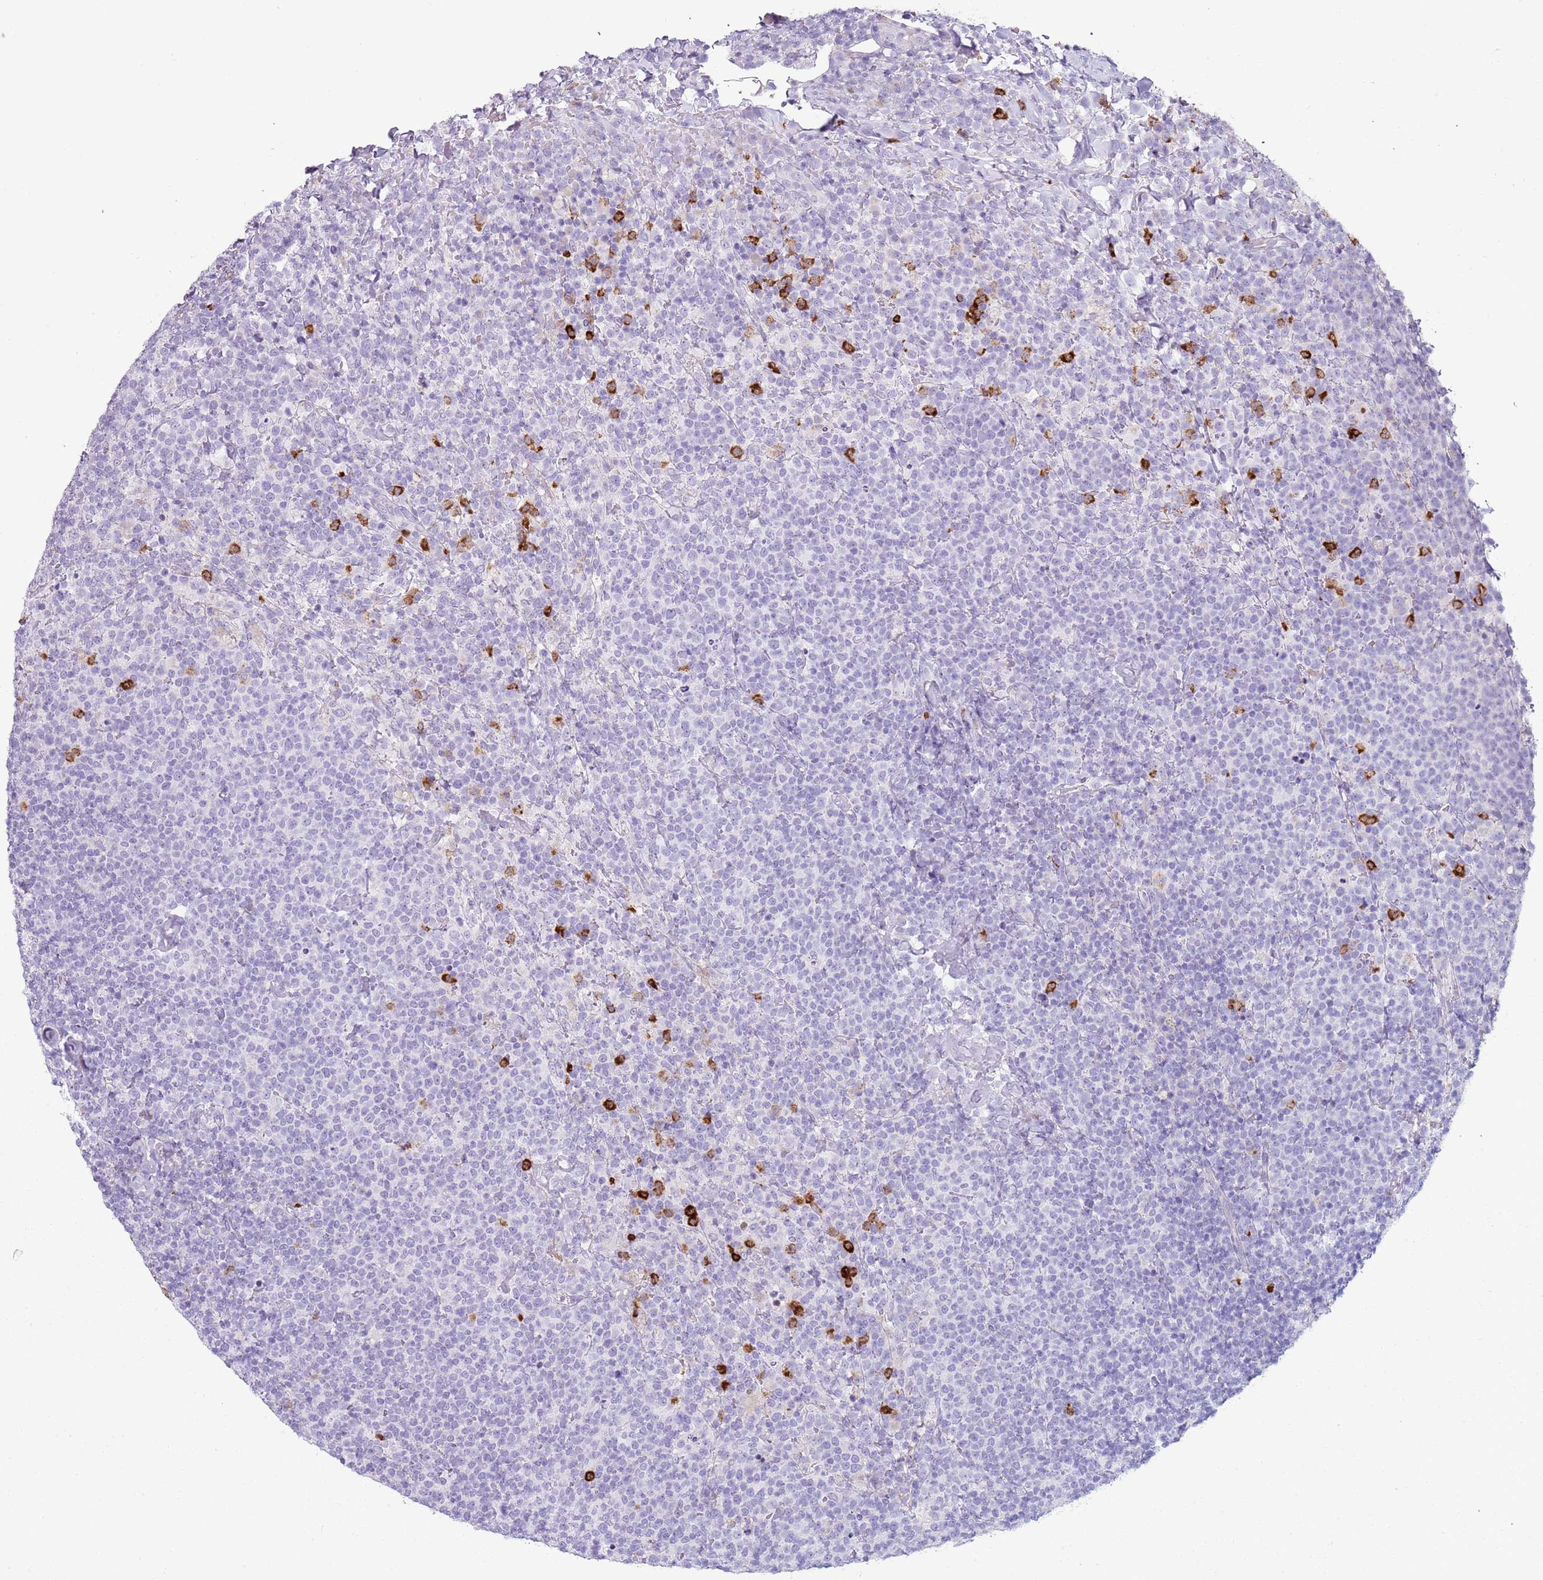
{"staining": {"intensity": "negative", "quantity": "none", "location": "none"}, "tissue": "lymphoma", "cell_type": "Tumor cells", "image_type": "cancer", "snomed": [{"axis": "morphology", "description": "Malignant lymphoma, non-Hodgkin's type, High grade"}, {"axis": "topography", "description": "Lymph node"}], "caption": "The immunohistochemistry (IHC) histopathology image has no significant staining in tumor cells of high-grade malignant lymphoma, non-Hodgkin's type tissue.", "gene": "CD177", "patient": {"sex": "male", "age": 61}}